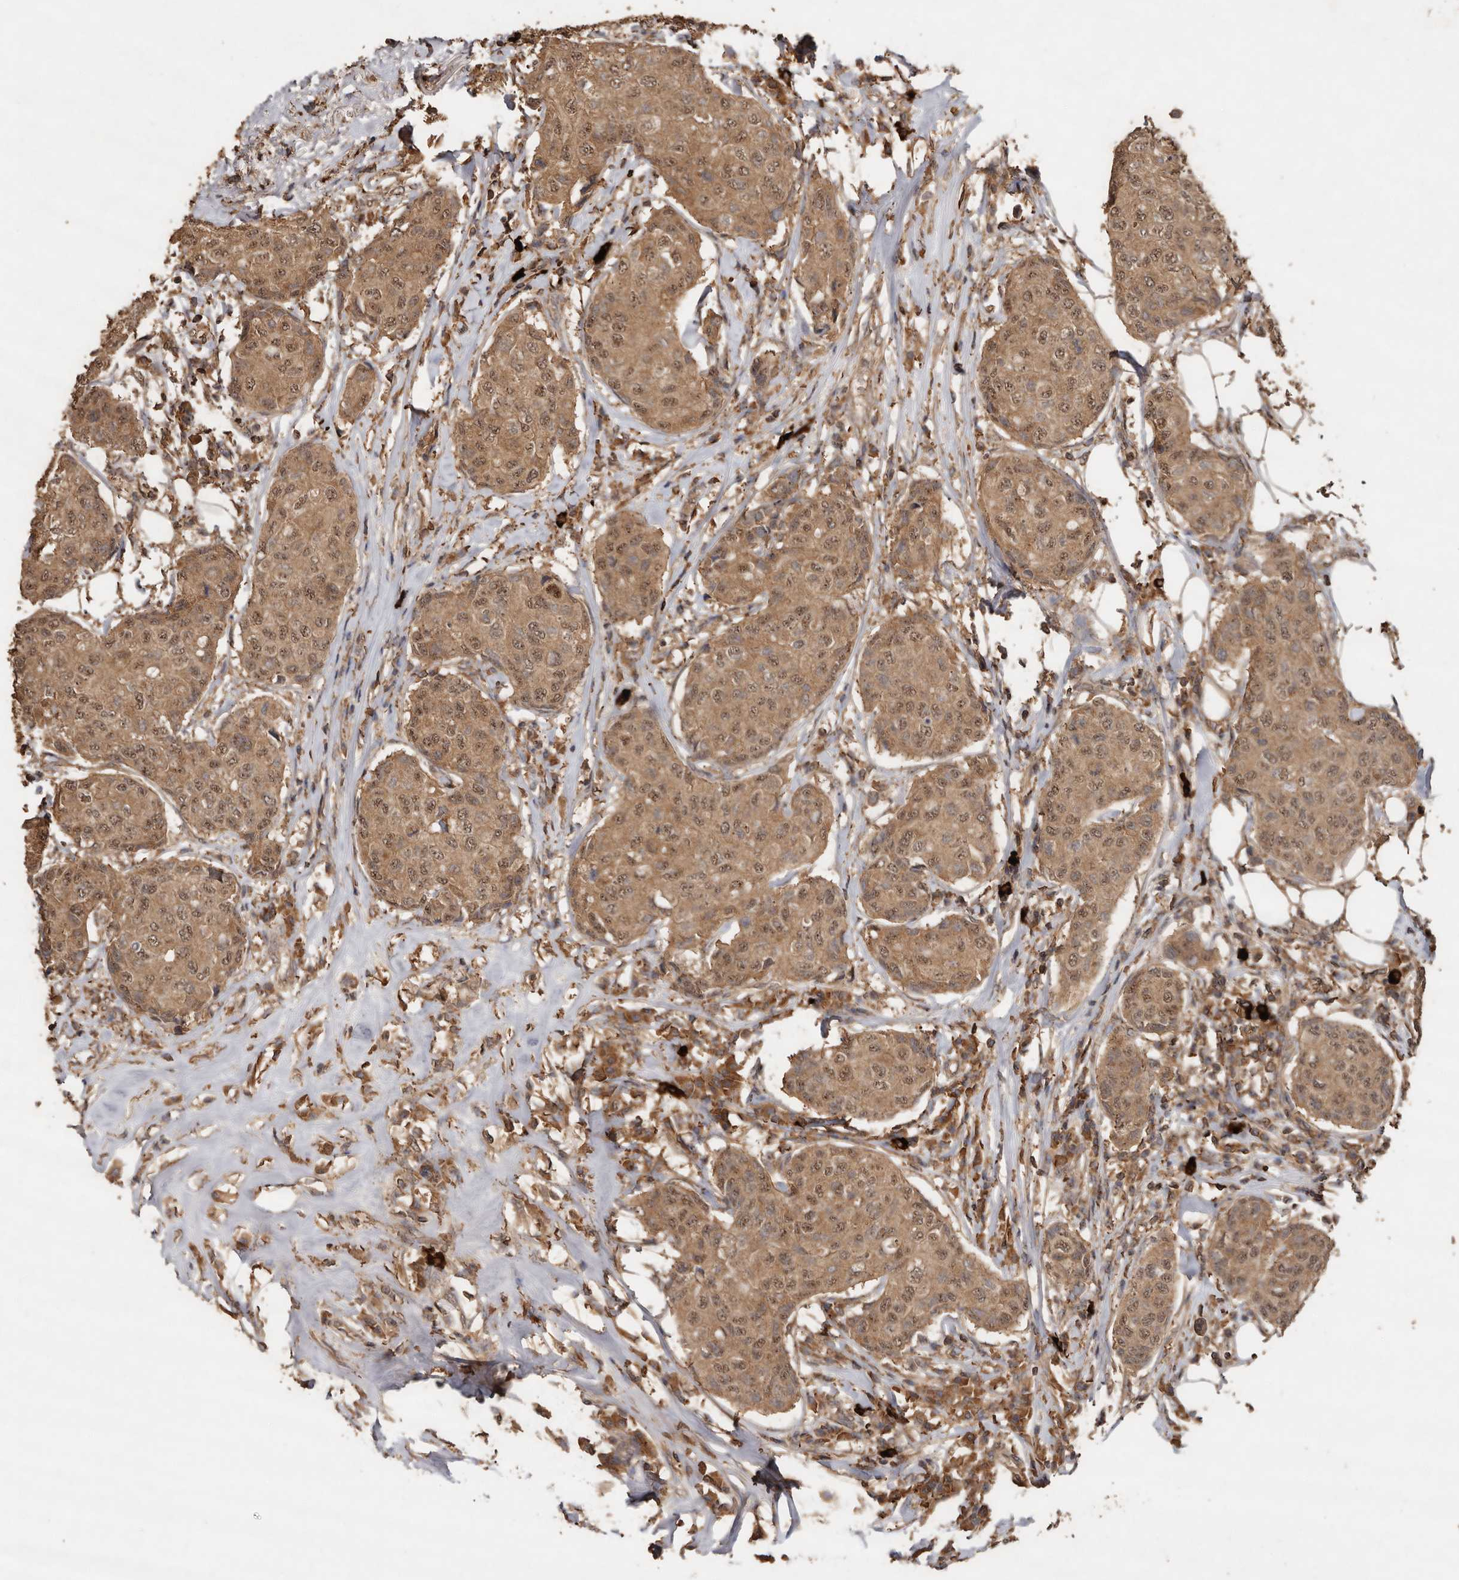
{"staining": {"intensity": "moderate", "quantity": ">75%", "location": "cytoplasmic/membranous,nuclear"}, "tissue": "breast cancer", "cell_type": "Tumor cells", "image_type": "cancer", "snomed": [{"axis": "morphology", "description": "Duct carcinoma"}, {"axis": "topography", "description": "Breast"}], "caption": "High-power microscopy captured an immunohistochemistry photomicrograph of invasive ductal carcinoma (breast), revealing moderate cytoplasmic/membranous and nuclear staining in about >75% of tumor cells.", "gene": "RWDD1", "patient": {"sex": "female", "age": 80}}